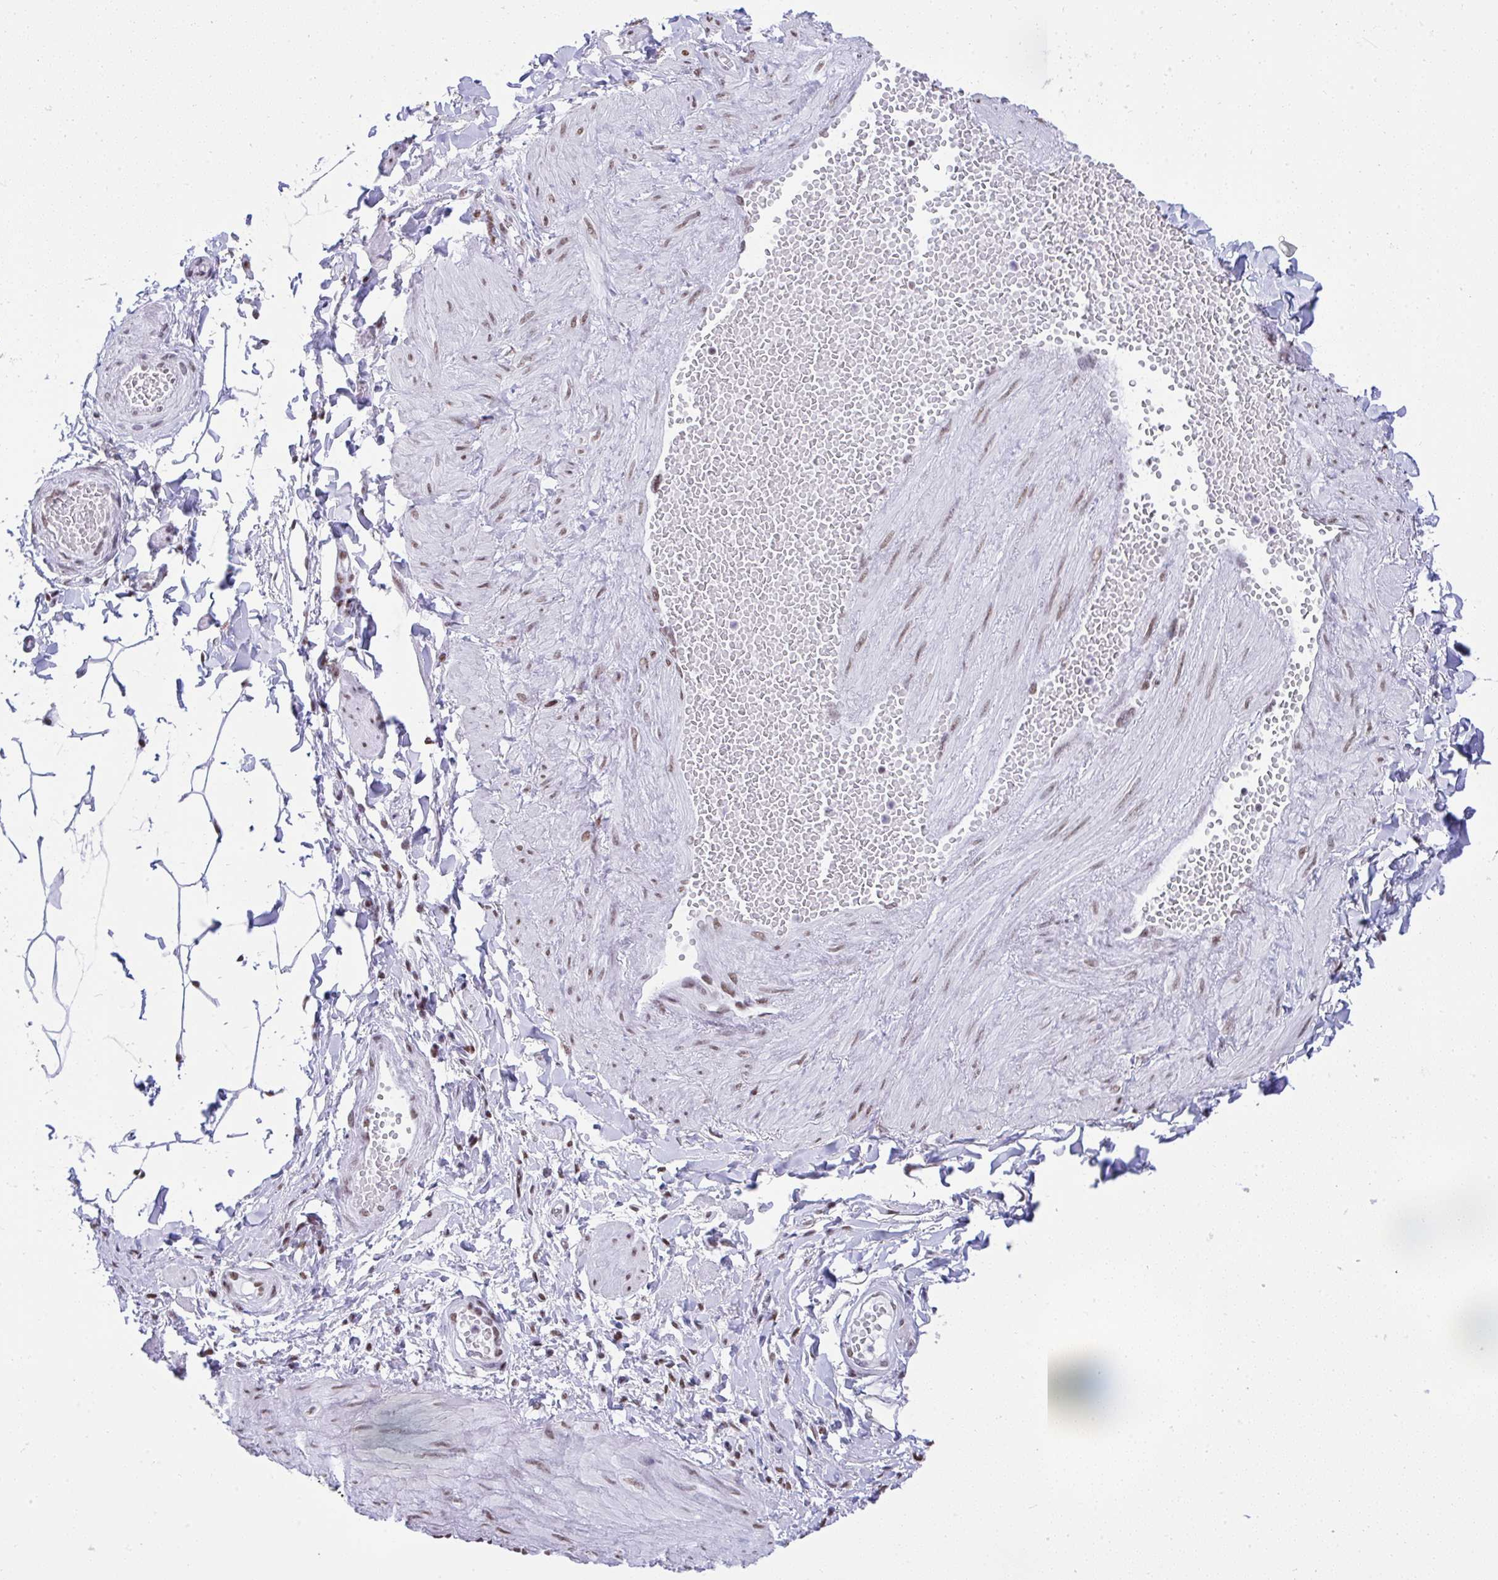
{"staining": {"intensity": "negative", "quantity": "none", "location": "none"}, "tissue": "adipose tissue", "cell_type": "Adipocytes", "image_type": "normal", "snomed": [{"axis": "morphology", "description": "Normal tissue, NOS"}, {"axis": "topography", "description": "Epididymis"}, {"axis": "topography", "description": "Peripheral nerve tissue"}], "caption": "Adipocytes show no significant protein expression in unremarkable adipose tissue. (DAB (3,3'-diaminobenzidine) immunohistochemistry (IHC), high magnification).", "gene": "DDX52", "patient": {"sex": "male", "age": 32}}